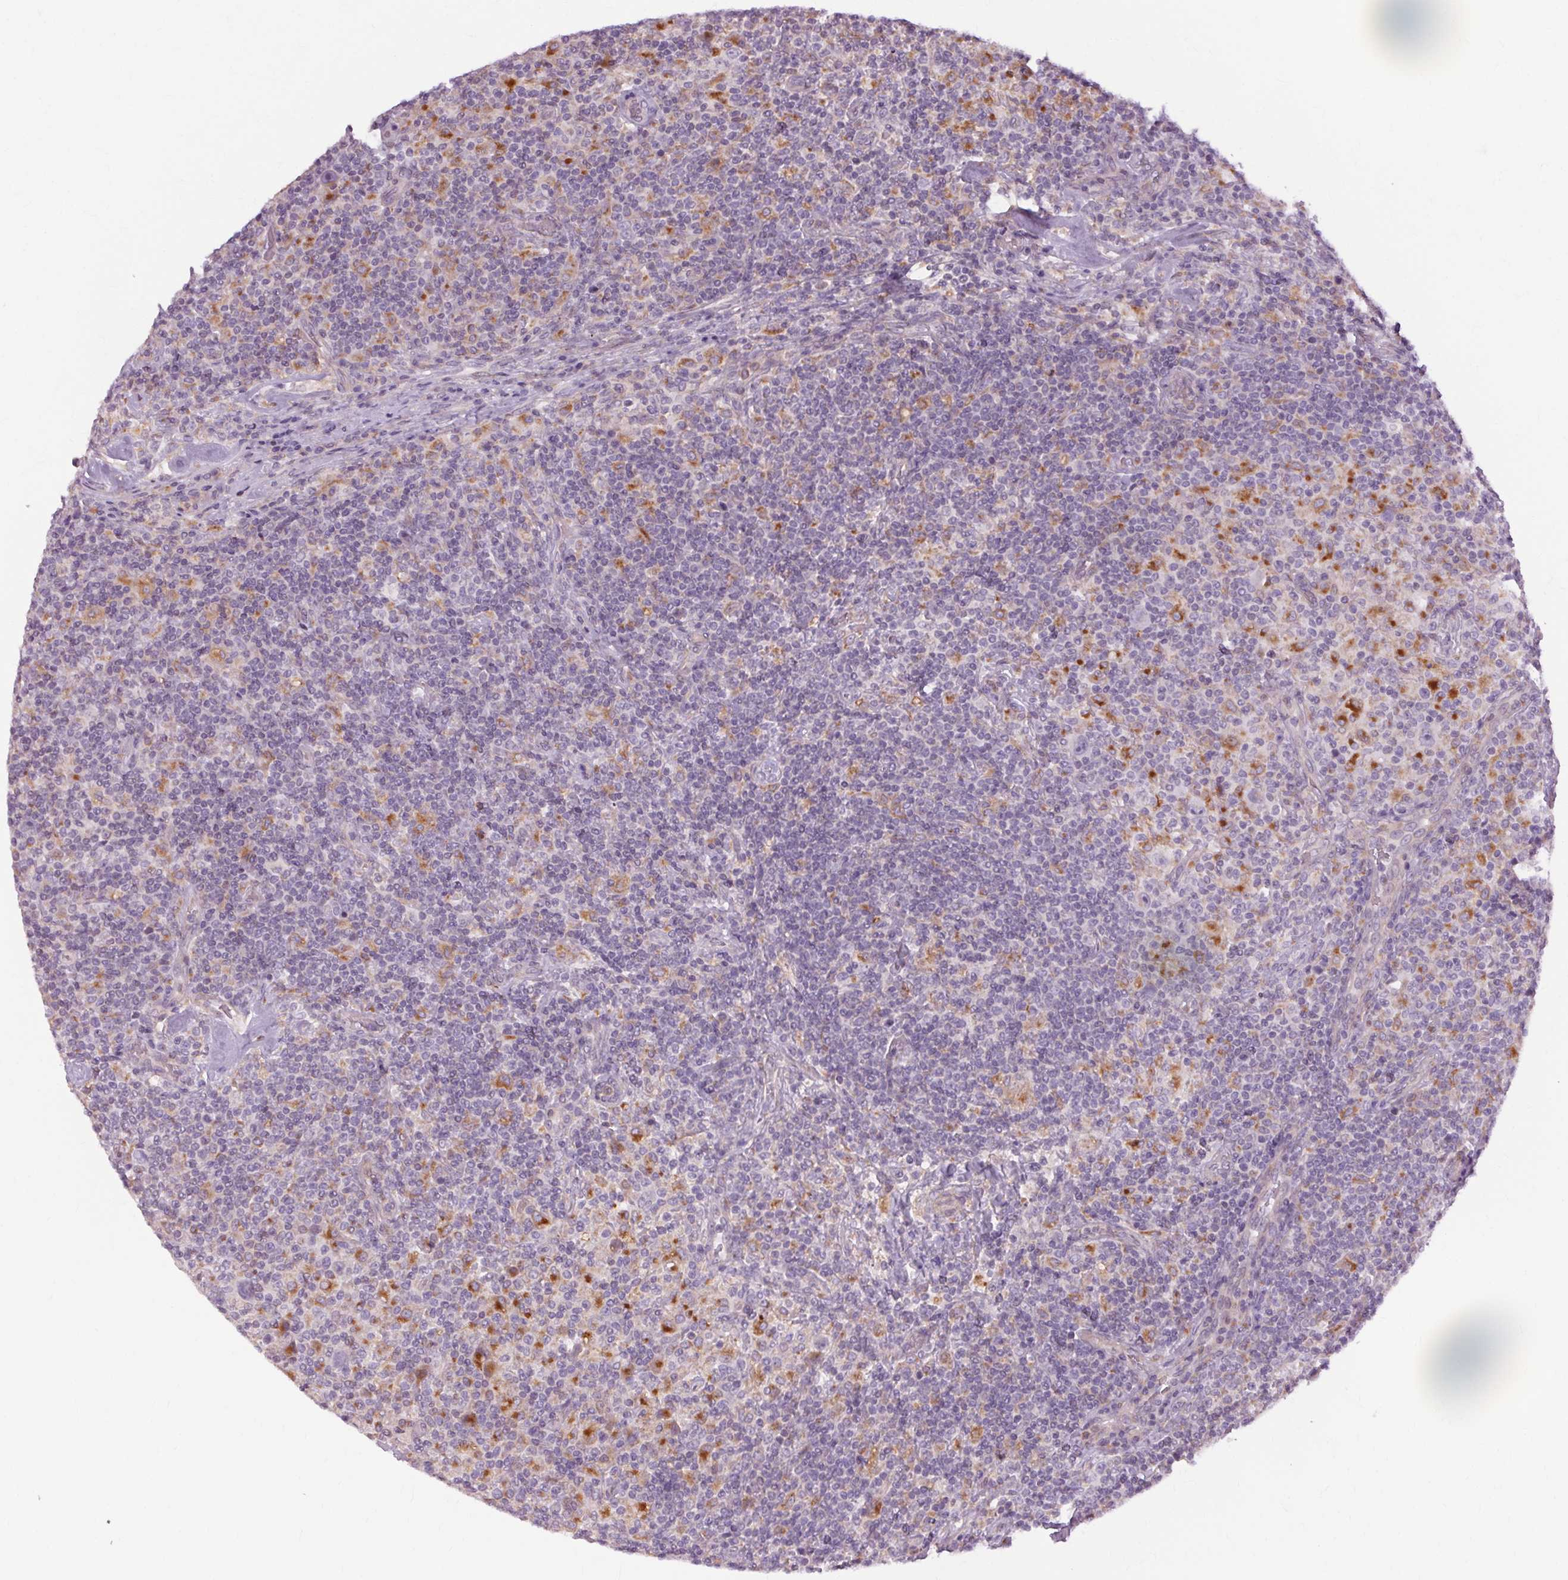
{"staining": {"intensity": "negative", "quantity": "none", "location": "none"}, "tissue": "lymphoma", "cell_type": "Tumor cells", "image_type": "cancer", "snomed": [{"axis": "morphology", "description": "Hodgkin's disease, NOS"}, {"axis": "topography", "description": "Lymph node"}], "caption": "The photomicrograph exhibits no staining of tumor cells in lymphoma. (DAB (3,3'-diaminobenzidine) IHC visualized using brightfield microscopy, high magnification).", "gene": "TM6SF1", "patient": {"sex": "male", "age": 70}}